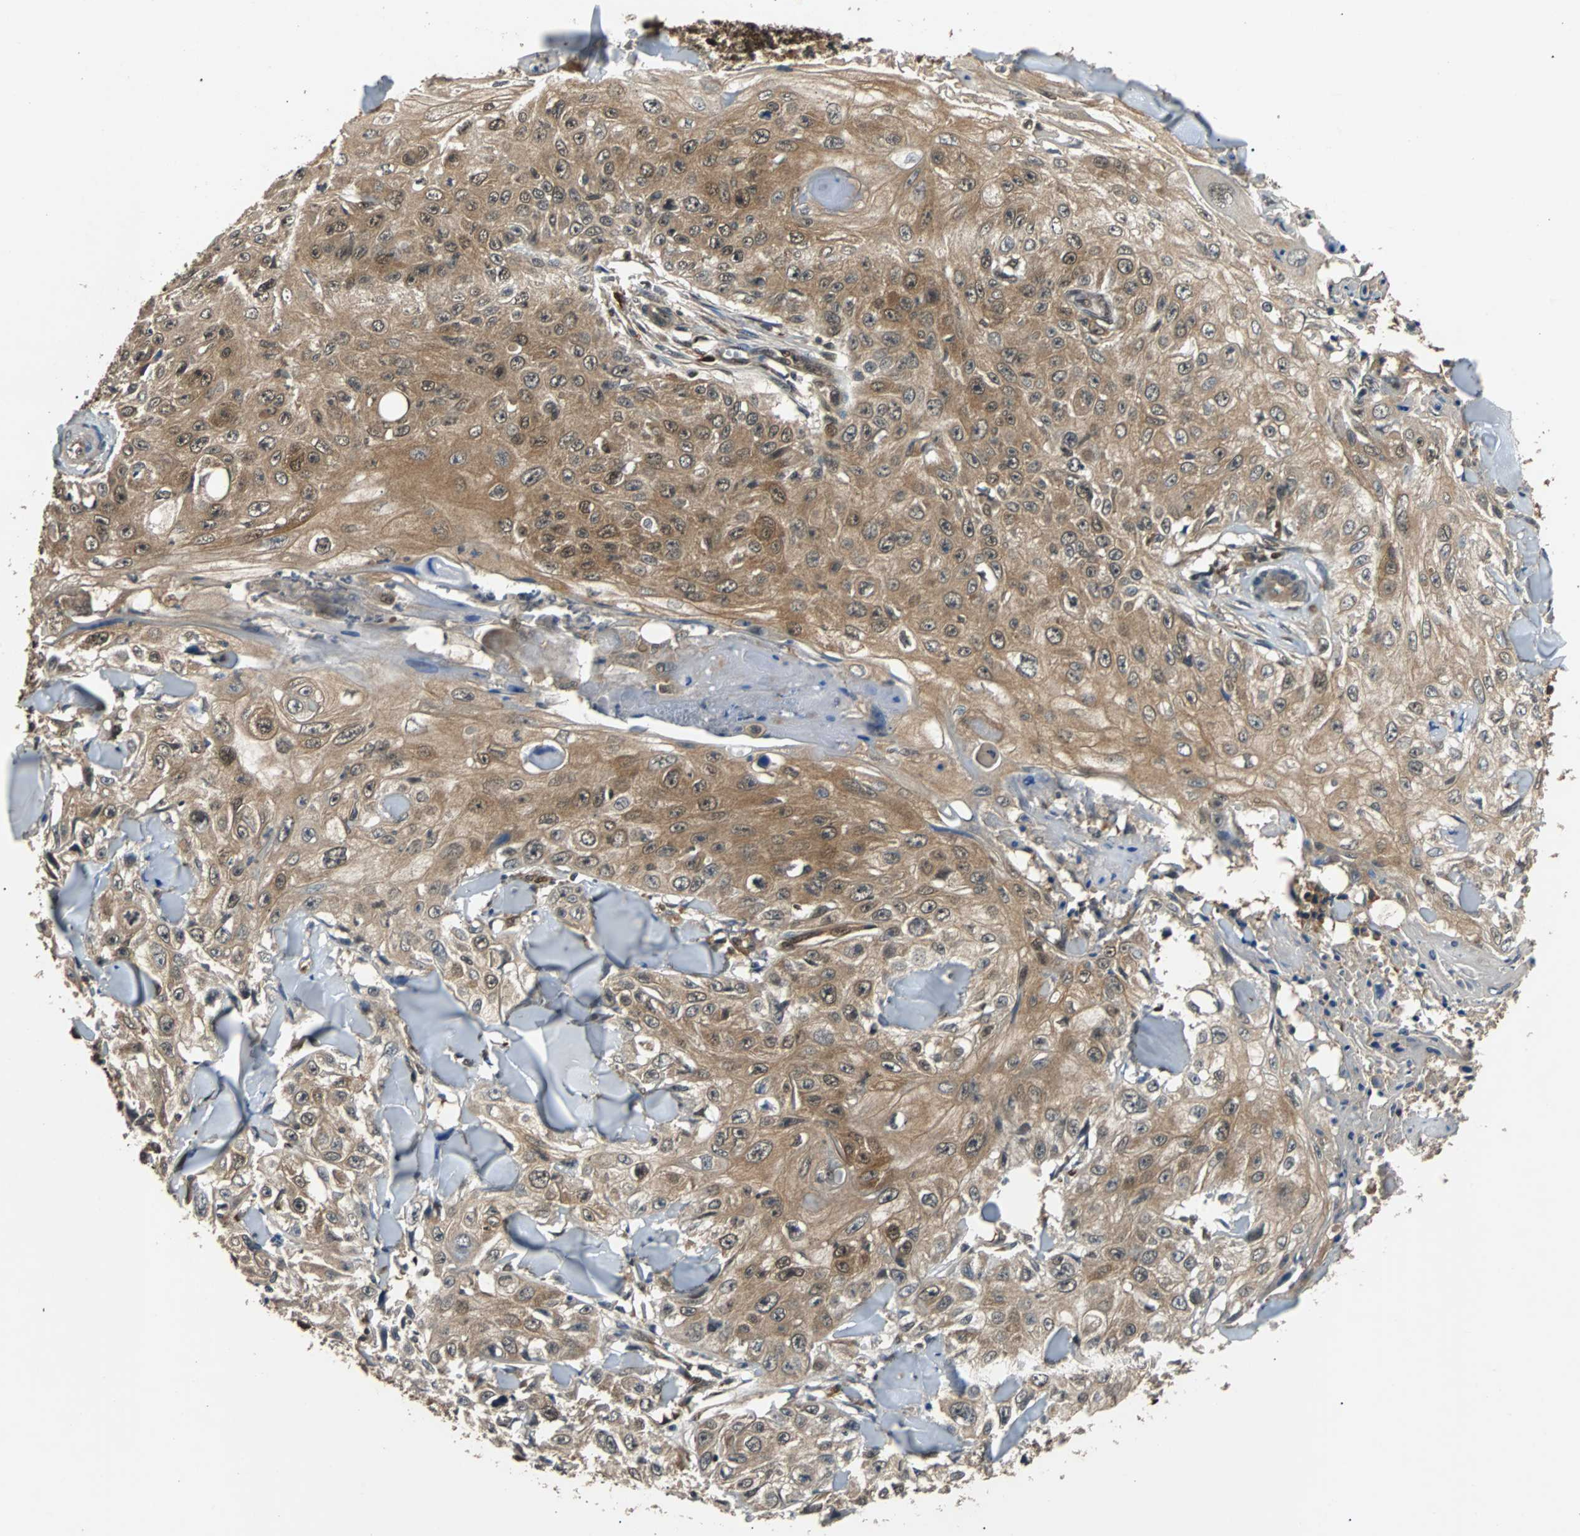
{"staining": {"intensity": "moderate", "quantity": ">75%", "location": "cytoplasmic/membranous"}, "tissue": "skin cancer", "cell_type": "Tumor cells", "image_type": "cancer", "snomed": [{"axis": "morphology", "description": "Squamous cell carcinoma, NOS"}, {"axis": "topography", "description": "Skin"}], "caption": "Immunohistochemistry photomicrograph of skin squamous cell carcinoma stained for a protein (brown), which shows medium levels of moderate cytoplasmic/membranous staining in approximately >75% of tumor cells.", "gene": "PRDX6", "patient": {"sex": "male", "age": 86}}